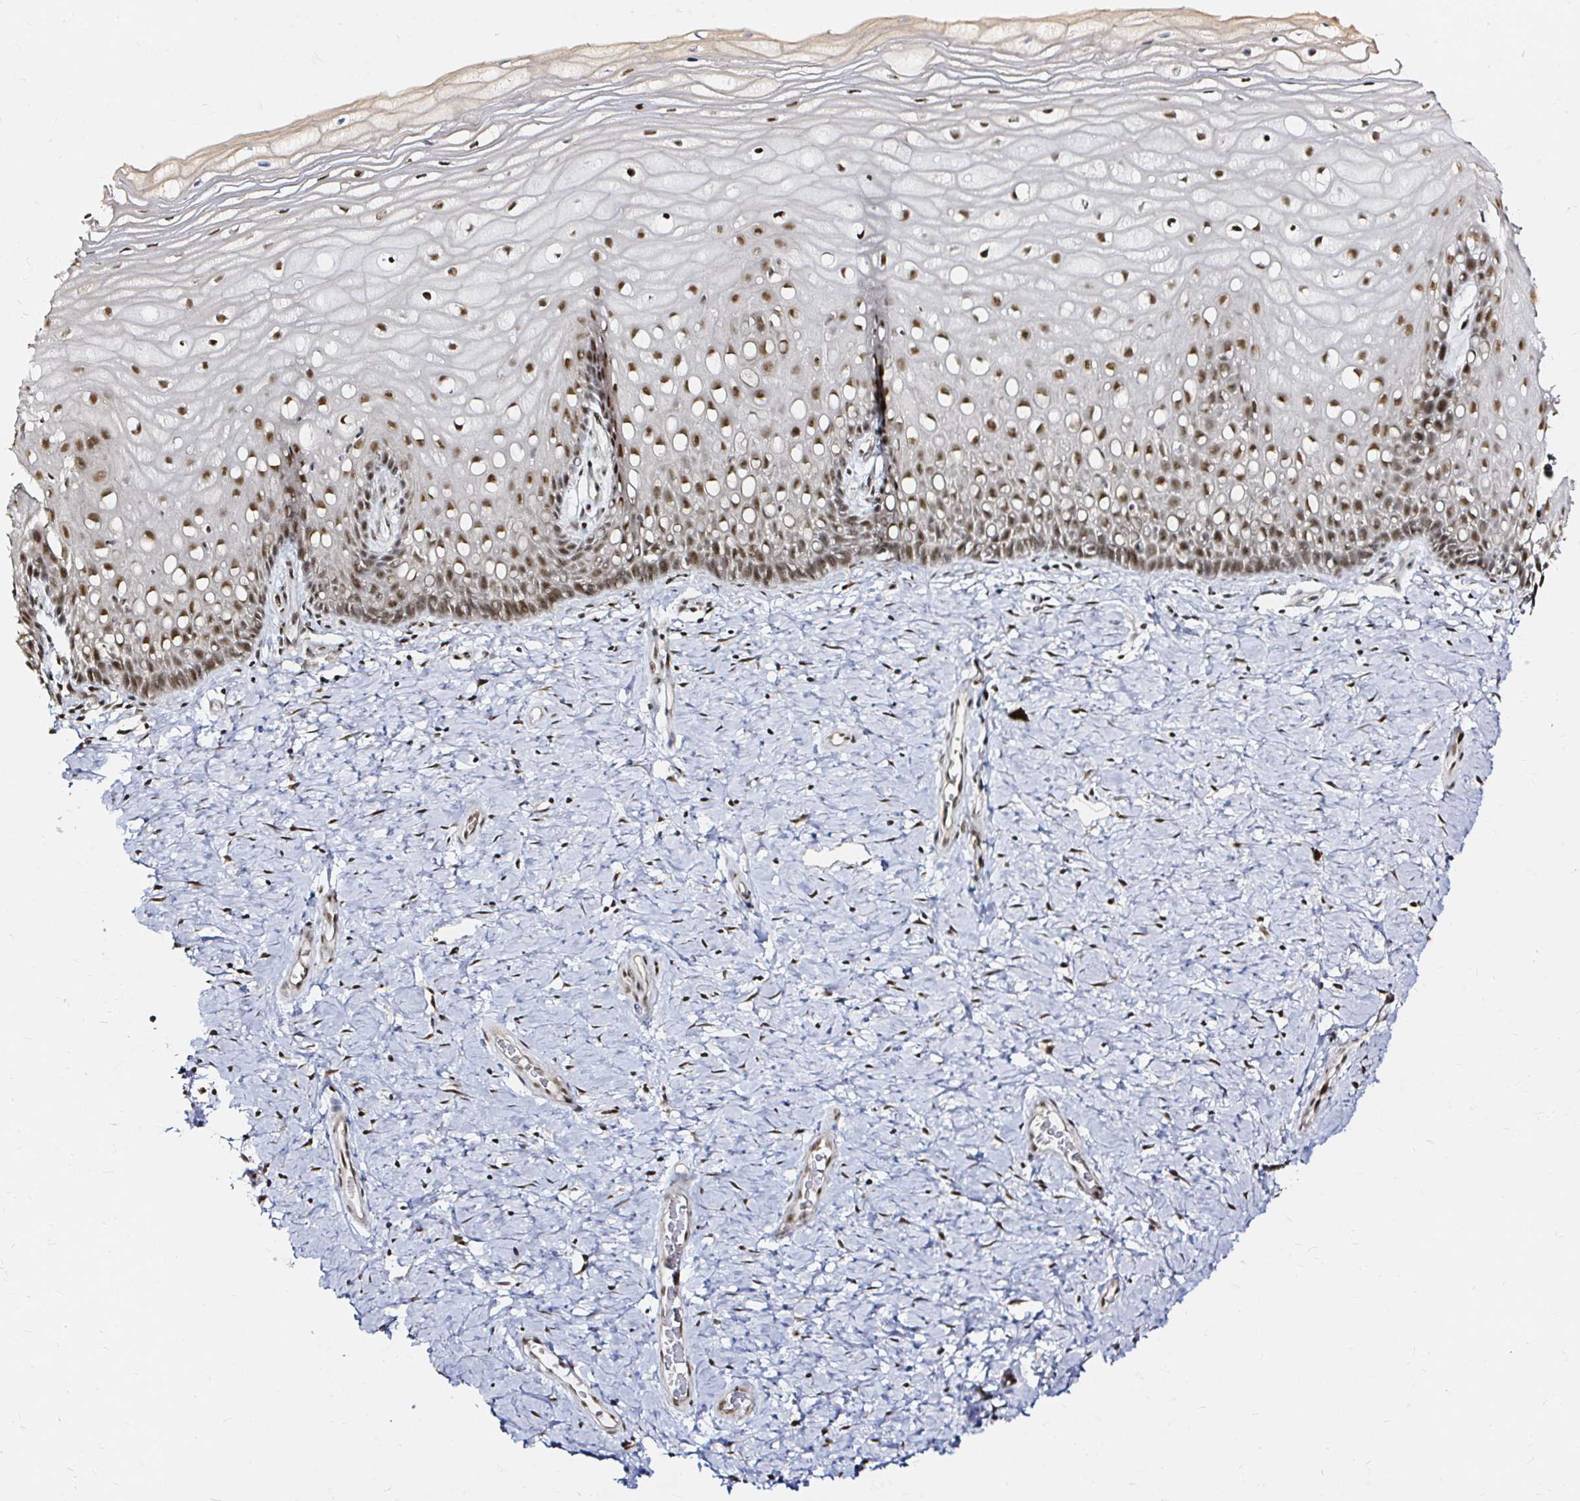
{"staining": {"intensity": "strong", "quantity": ">75%", "location": "nuclear"}, "tissue": "cervix", "cell_type": "Glandular cells", "image_type": "normal", "snomed": [{"axis": "morphology", "description": "Normal tissue, NOS"}, {"axis": "topography", "description": "Cervix"}], "caption": "Immunohistochemistry of normal cervix displays high levels of strong nuclear staining in approximately >75% of glandular cells. The staining was performed using DAB (3,3'-diaminobenzidine), with brown indicating positive protein expression. Nuclei are stained blue with hematoxylin.", "gene": "SNRPC", "patient": {"sex": "female", "age": 37}}